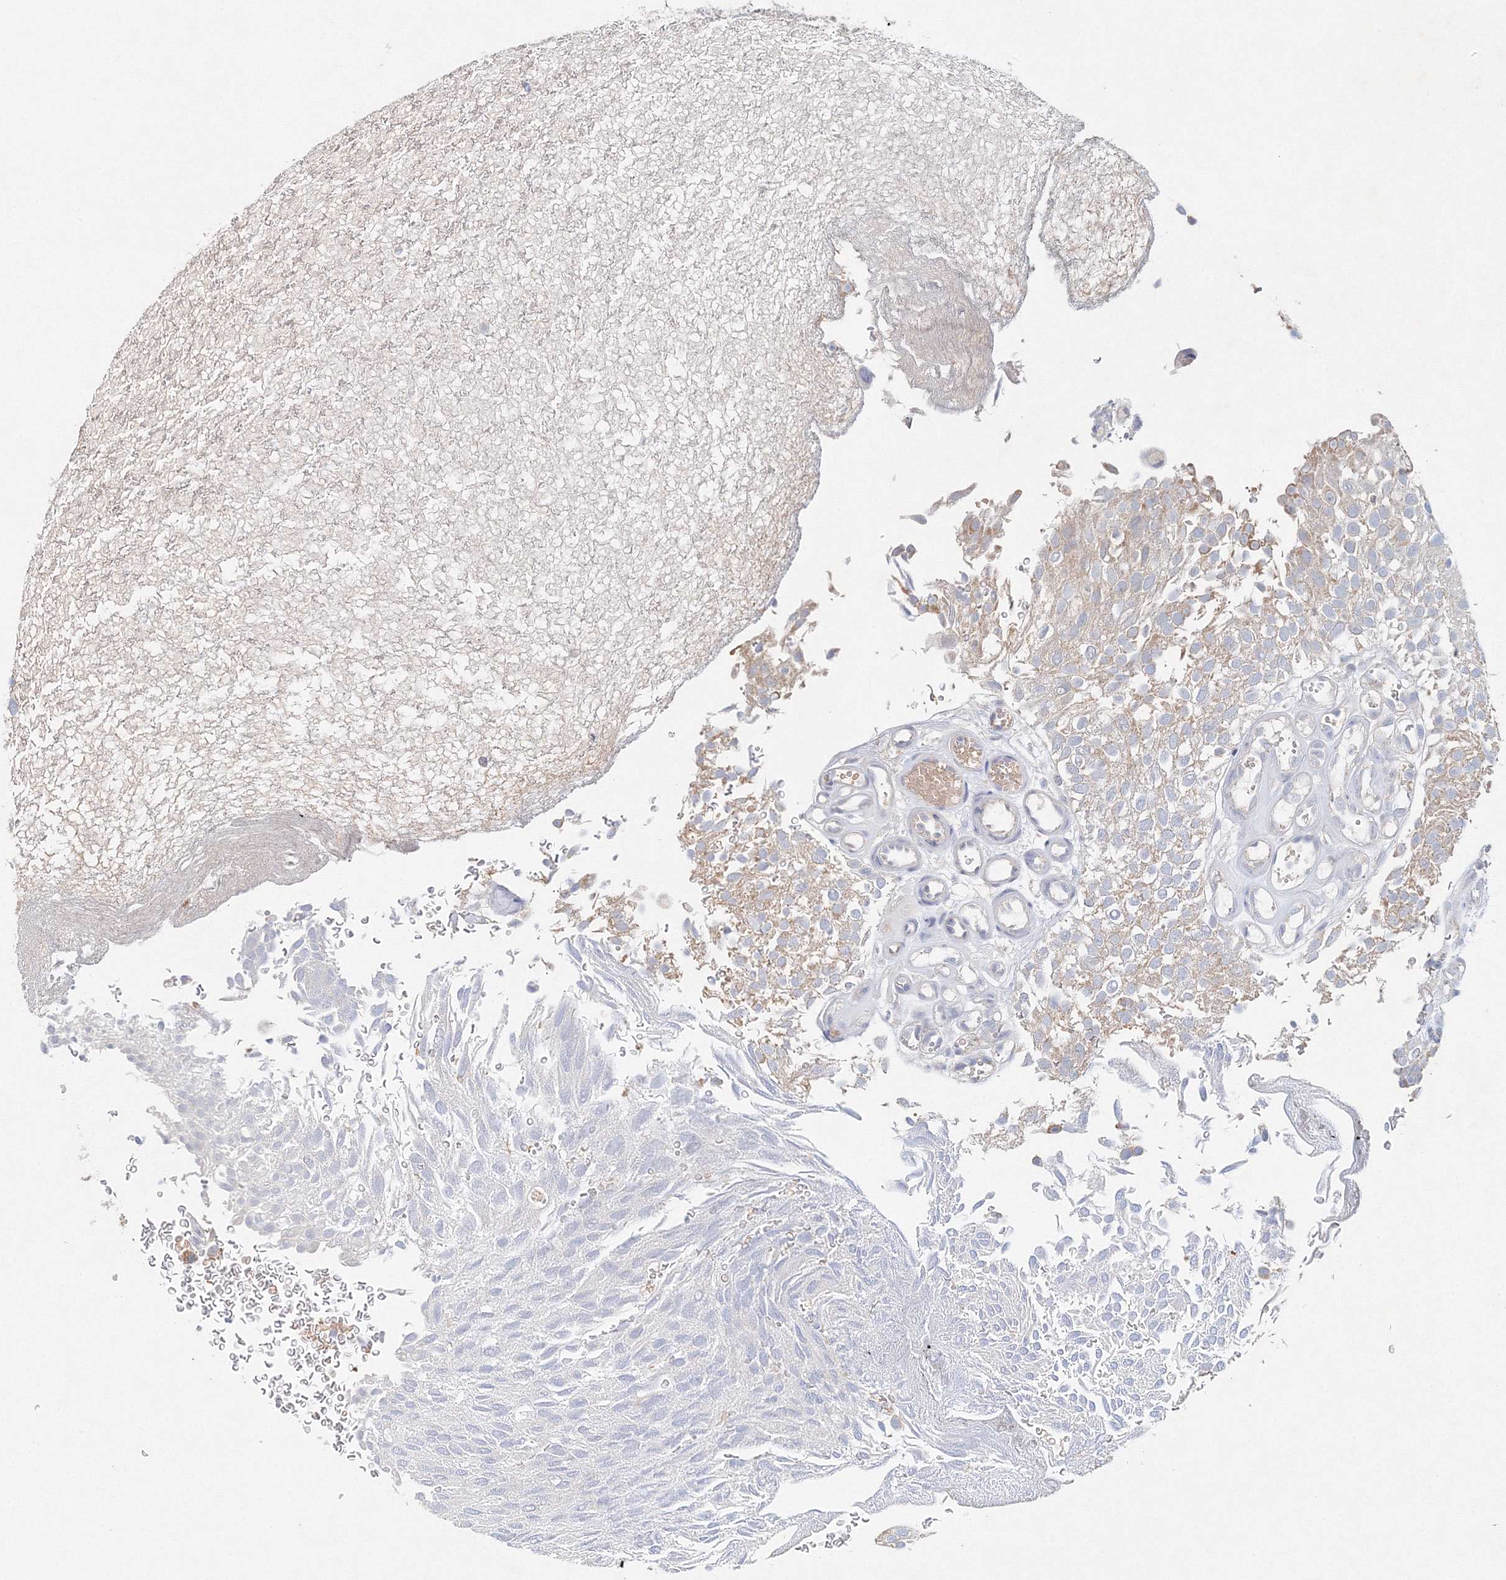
{"staining": {"intensity": "weak", "quantity": "<25%", "location": "cytoplasmic/membranous"}, "tissue": "urothelial cancer", "cell_type": "Tumor cells", "image_type": "cancer", "snomed": [{"axis": "morphology", "description": "Urothelial carcinoma, Low grade"}, {"axis": "topography", "description": "Urinary bladder"}], "caption": "An immunohistochemistry histopathology image of low-grade urothelial carcinoma is shown. There is no staining in tumor cells of low-grade urothelial carcinoma. Brightfield microscopy of IHC stained with DAB (3,3'-diaminobenzidine) (brown) and hematoxylin (blue), captured at high magnification.", "gene": "WDR49", "patient": {"sex": "male", "age": 78}}